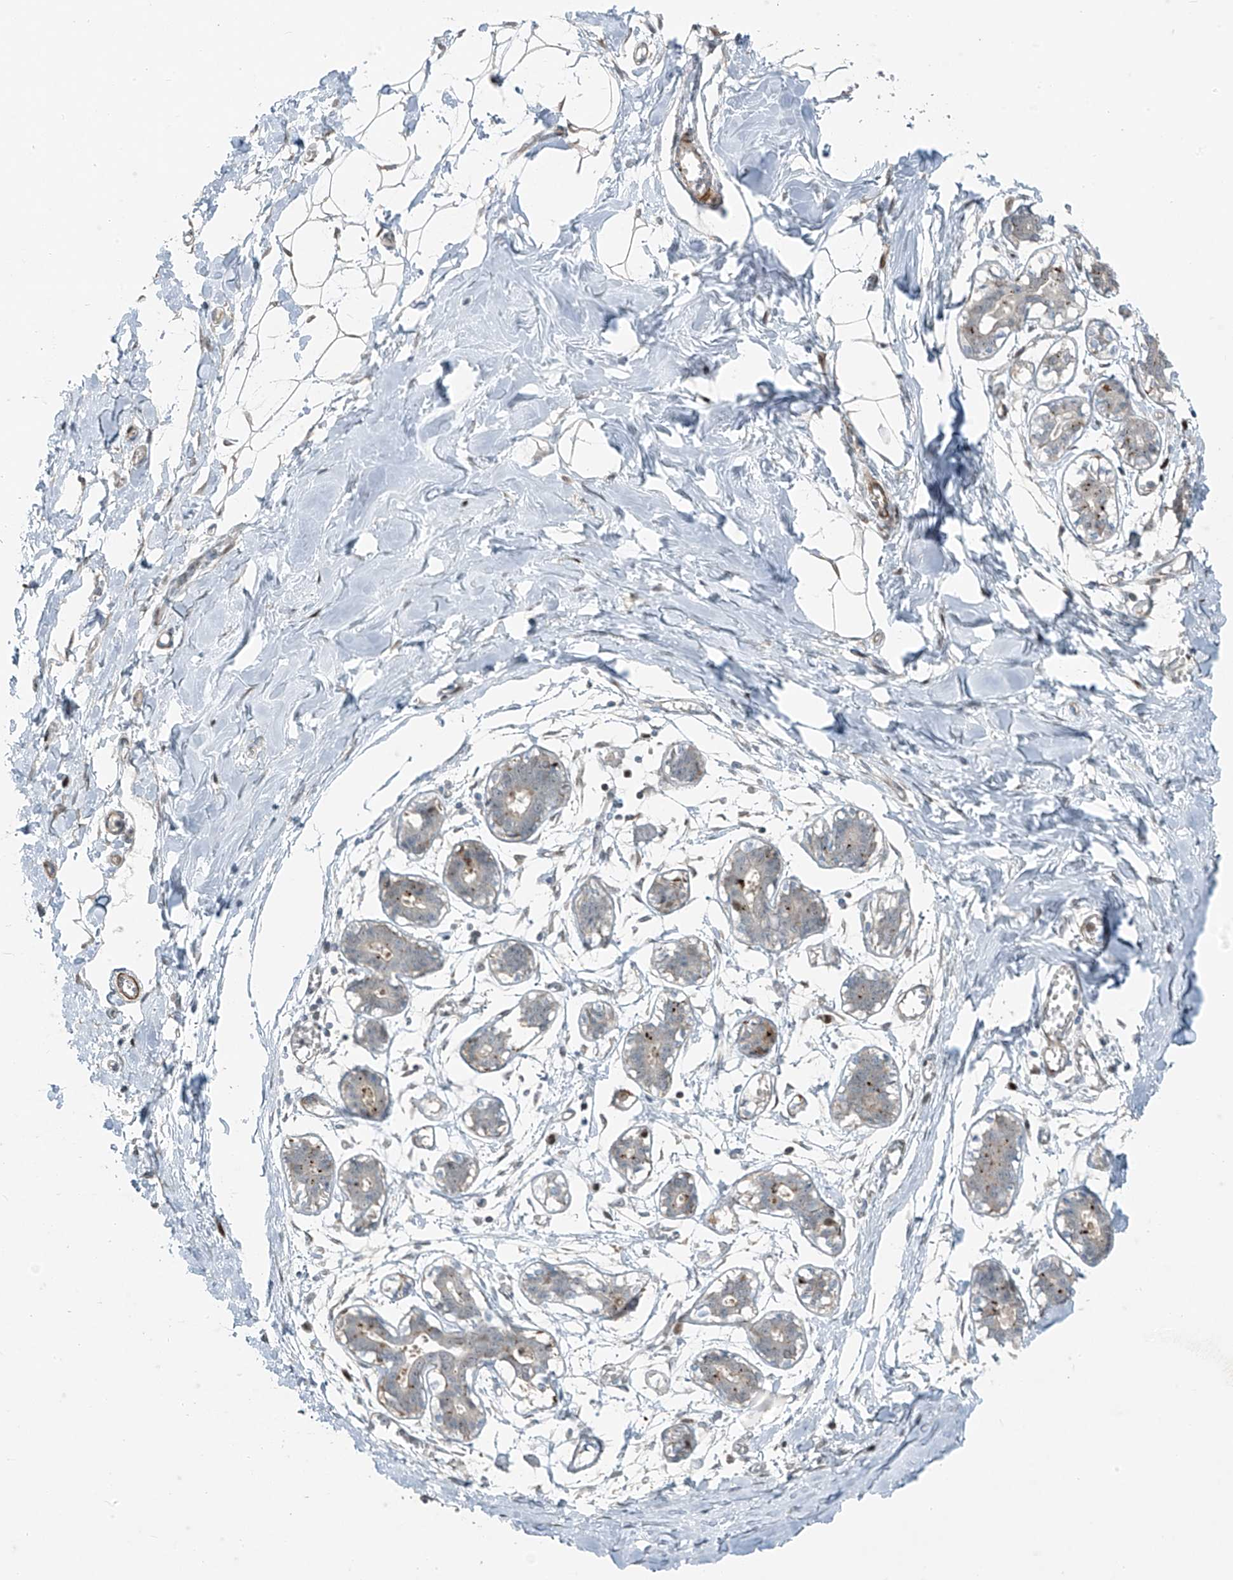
{"staining": {"intensity": "negative", "quantity": "none", "location": "none"}, "tissue": "breast", "cell_type": "Adipocytes", "image_type": "normal", "snomed": [{"axis": "morphology", "description": "Normal tissue, NOS"}, {"axis": "topography", "description": "Breast"}], "caption": "Adipocytes are negative for protein expression in normal human breast. Brightfield microscopy of immunohistochemistry stained with DAB (brown) and hematoxylin (blue), captured at high magnification.", "gene": "PPCS", "patient": {"sex": "female", "age": 27}}